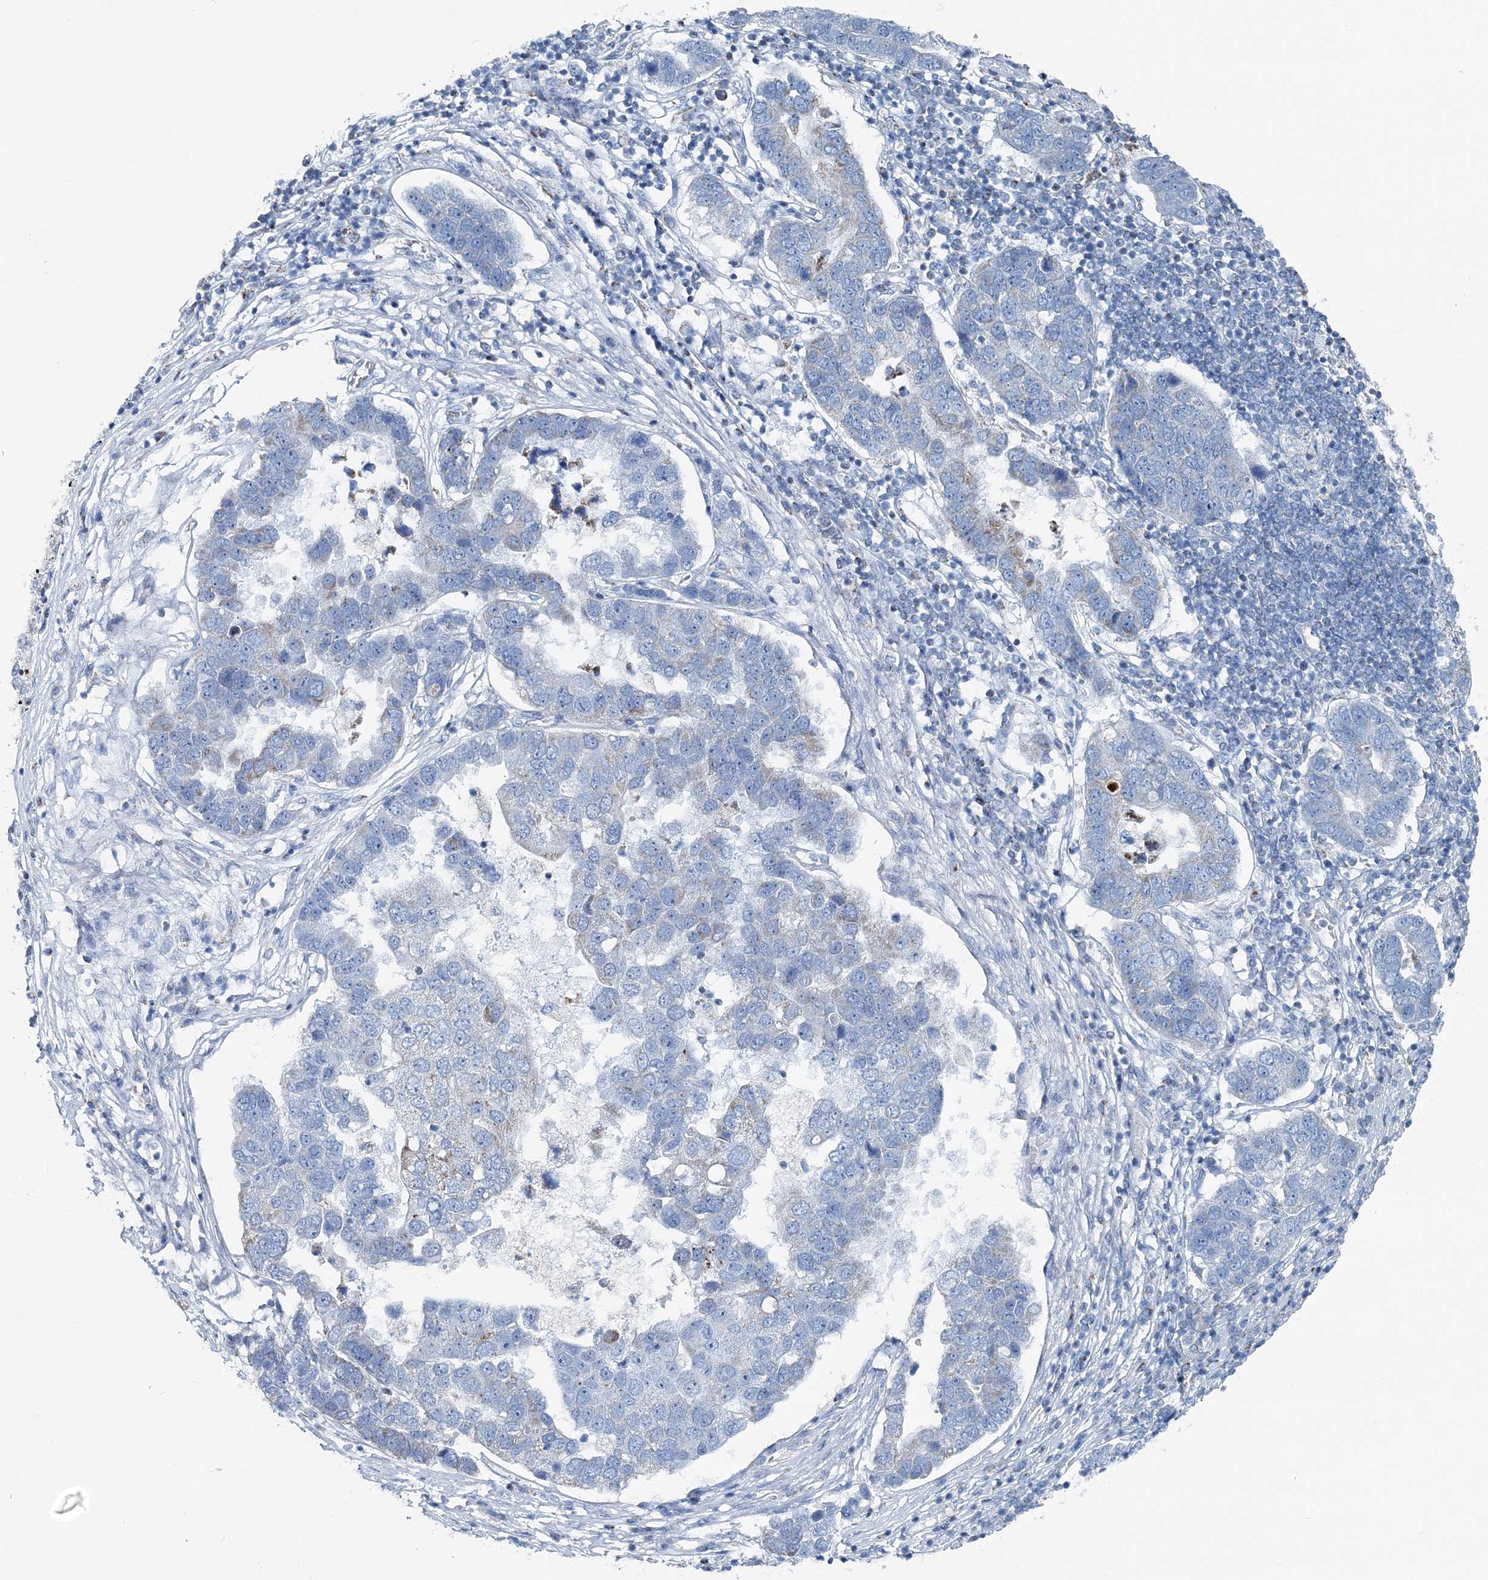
{"staining": {"intensity": "negative", "quantity": "none", "location": "none"}, "tissue": "pancreatic cancer", "cell_type": "Tumor cells", "image_type": "cancer", "snomed": [{"axis": "morphology", "description": "Adenocarcinoma, NOS"}, {"axis": "topography", "description": "Pancreas"}], "caption": "Pancreatic cancer stained for a protein using immunohistochemistry (IHC) displays no positivity tumor cells.", "gene": "GABARAPL2", "patient": {"sex": "female", "age": 61}}